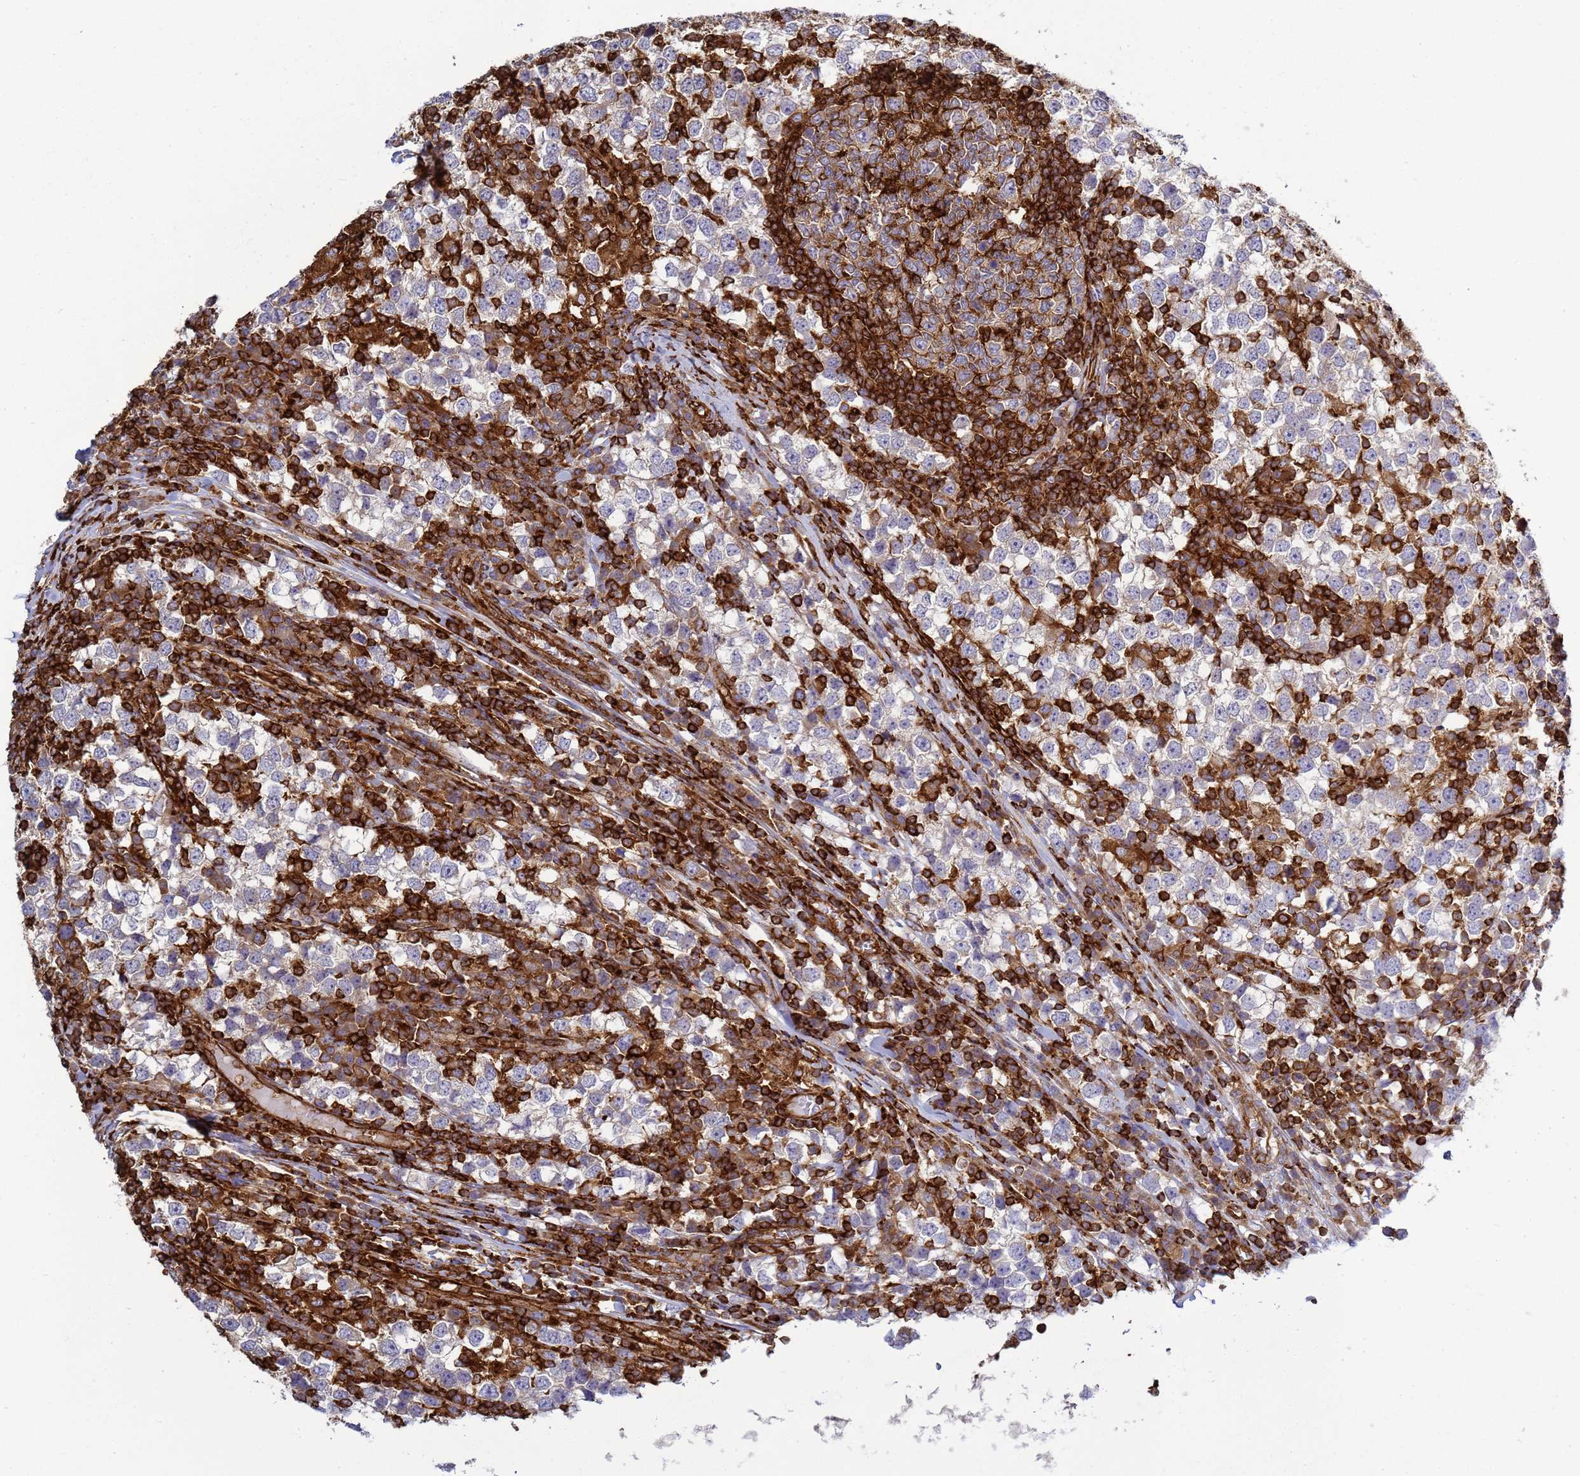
{"staining": {"intensity": "moderate", "quantity": "<25%", "location": "cytoplasmic/membranous"}, "tissue": "testis cancer", "cell_type": "Tumor cells", "image_type": "cancer", "snomed": [{"axis": "morphology", "description": "Seminoma, NOS"}, {"axis": "topography", "description": "Testis"}], "caption": "DAB (3,3'-diaminobenzidine) immunohistochemical staining of human seminoma (testis) reveals moderate cytoplasmic/membranous protein positivity in approximately <25% of tumor cells. (Brightfield microscopy of DAB IHC at high magnification).", "gene": "ZBTB8OS", "patient": {"sex": "male", "age": 65}}